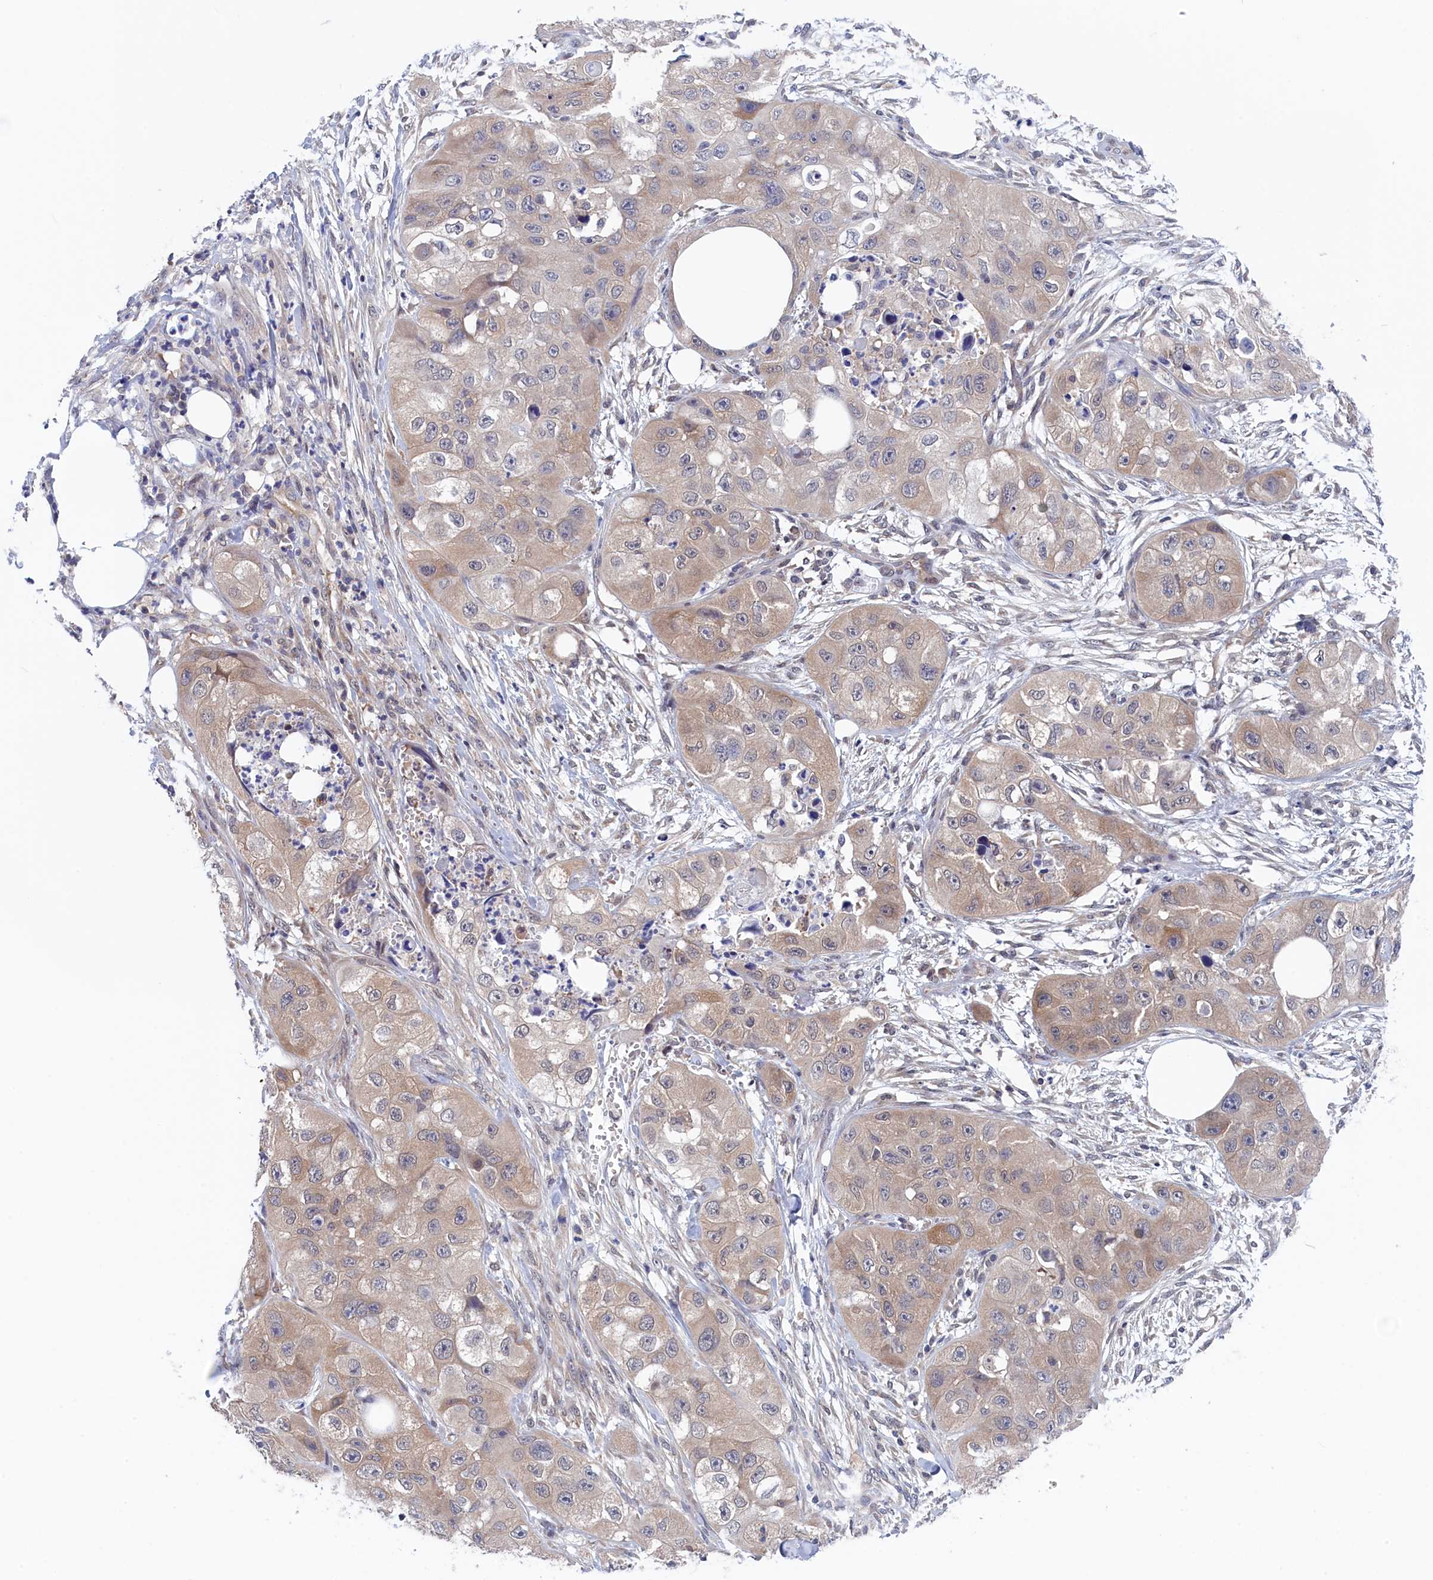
{"staining": {"intensity": "negative", "quantity": "none", "location": "none"}, "tissue": "skin cancer", "cell_type": "Tumor cells", "image_type": "cancer", "snomed": [{"axis": "morphology", "description": "Squamous cell carcinoma, NOS"}, {"axis": "topography", "description": "Skin"}, {"axis": "topography", "description": "Subcutis"}], "caption": "Tumor cells are negative for brown protein staining in skin cancer.", "gene": "PGP", "patient": {"sex": "male", "age": 73}}